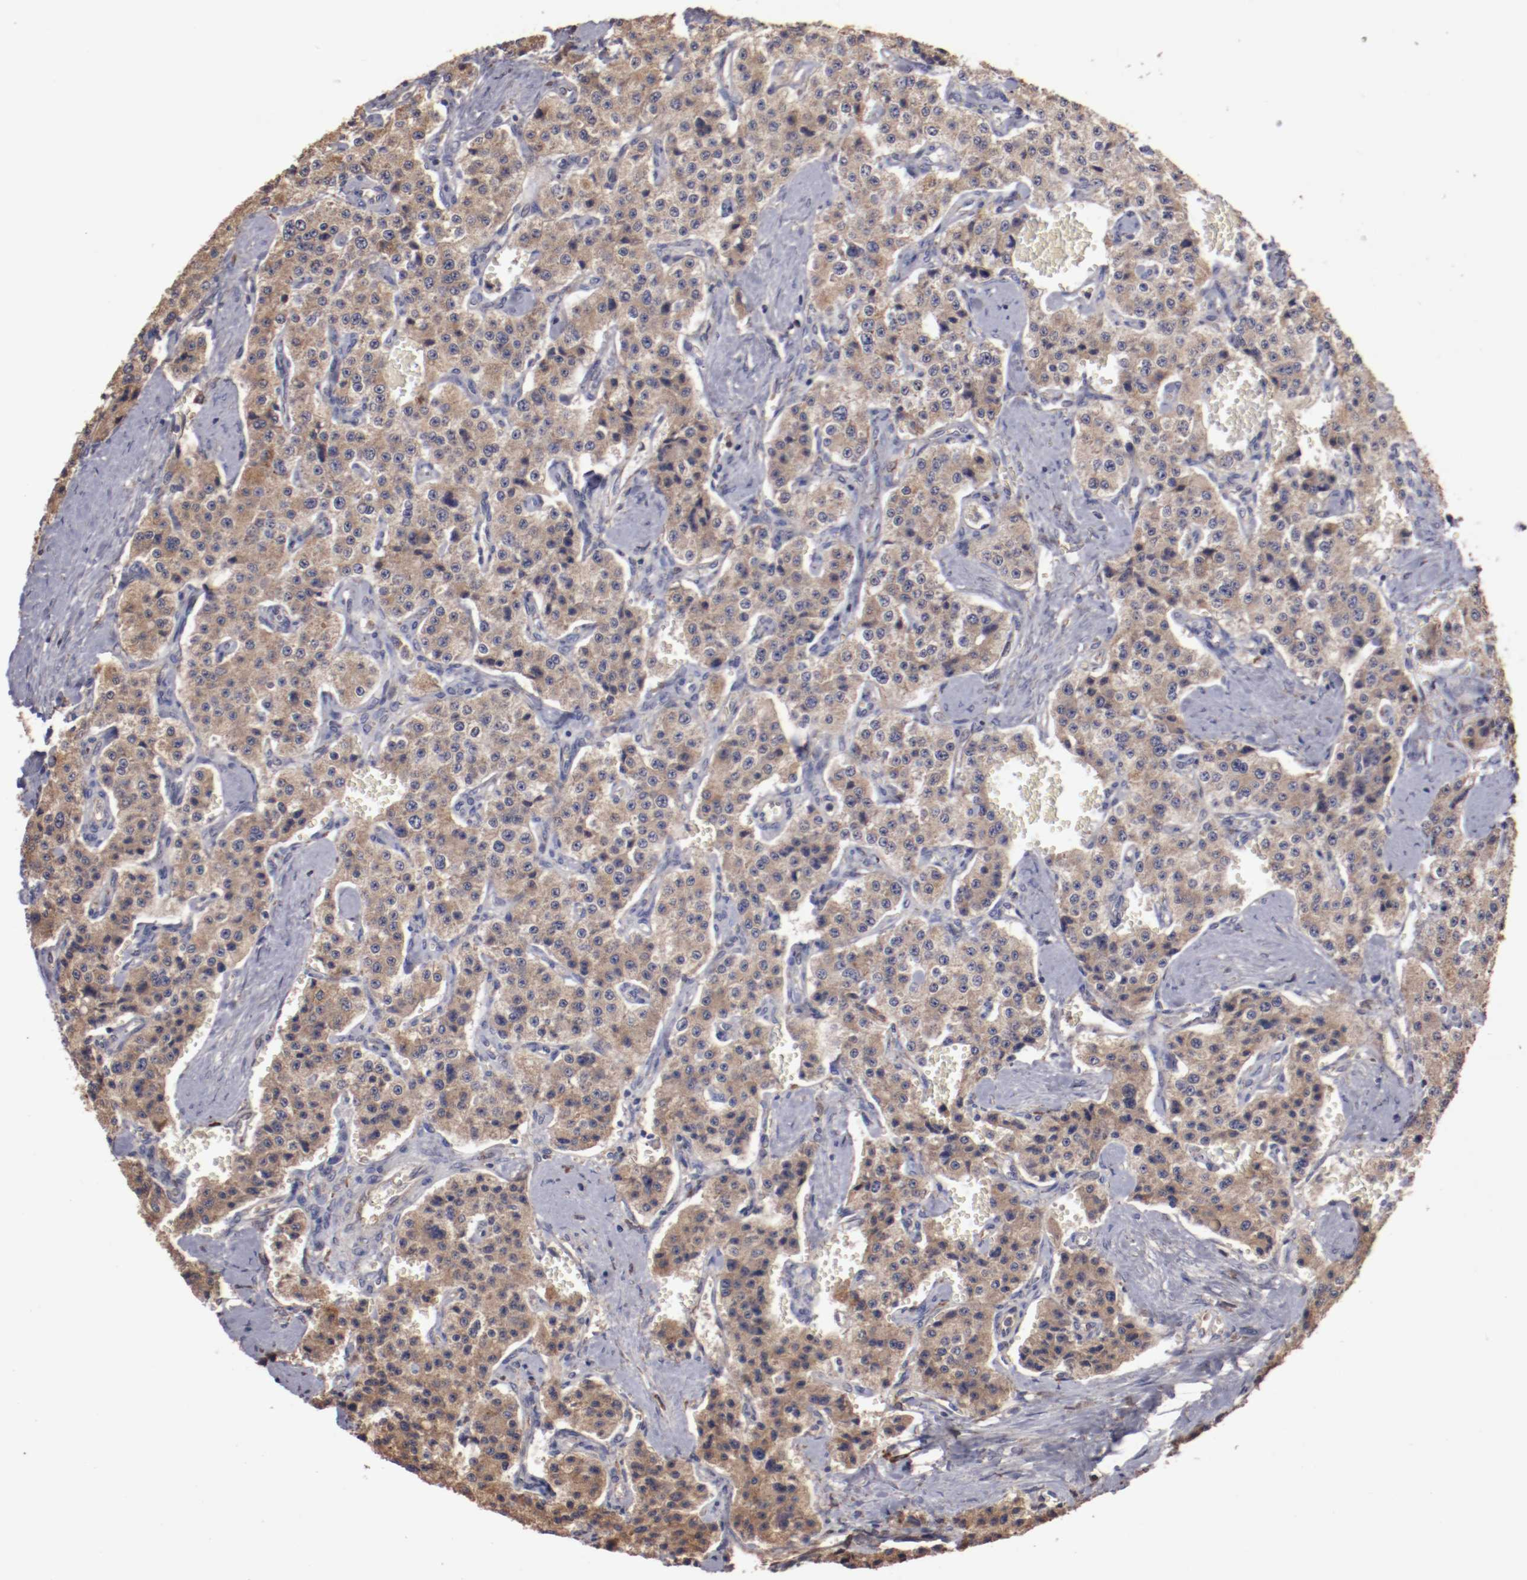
{"staining": {"intensity": "weak", "quantity": ">75%", "location": "cytoplasmic/membranous"}, "tissue": "carcinoid", "cell_type": "Tumor cells", "image_type": "cancer", "snomed": [{"axis": "morphology", "description": "Carcinoid, malignant, NOS"}, {"axis": "topography", "description": "Small intestine"}], "caption": "This is an image of IHC staining of carcinoid (malignant), which shows weak positivity in the cytoplasmic/membranous of tumor cells.", "gene": "NFKBIE", "patient": {"sex": "male", "age": 52}}